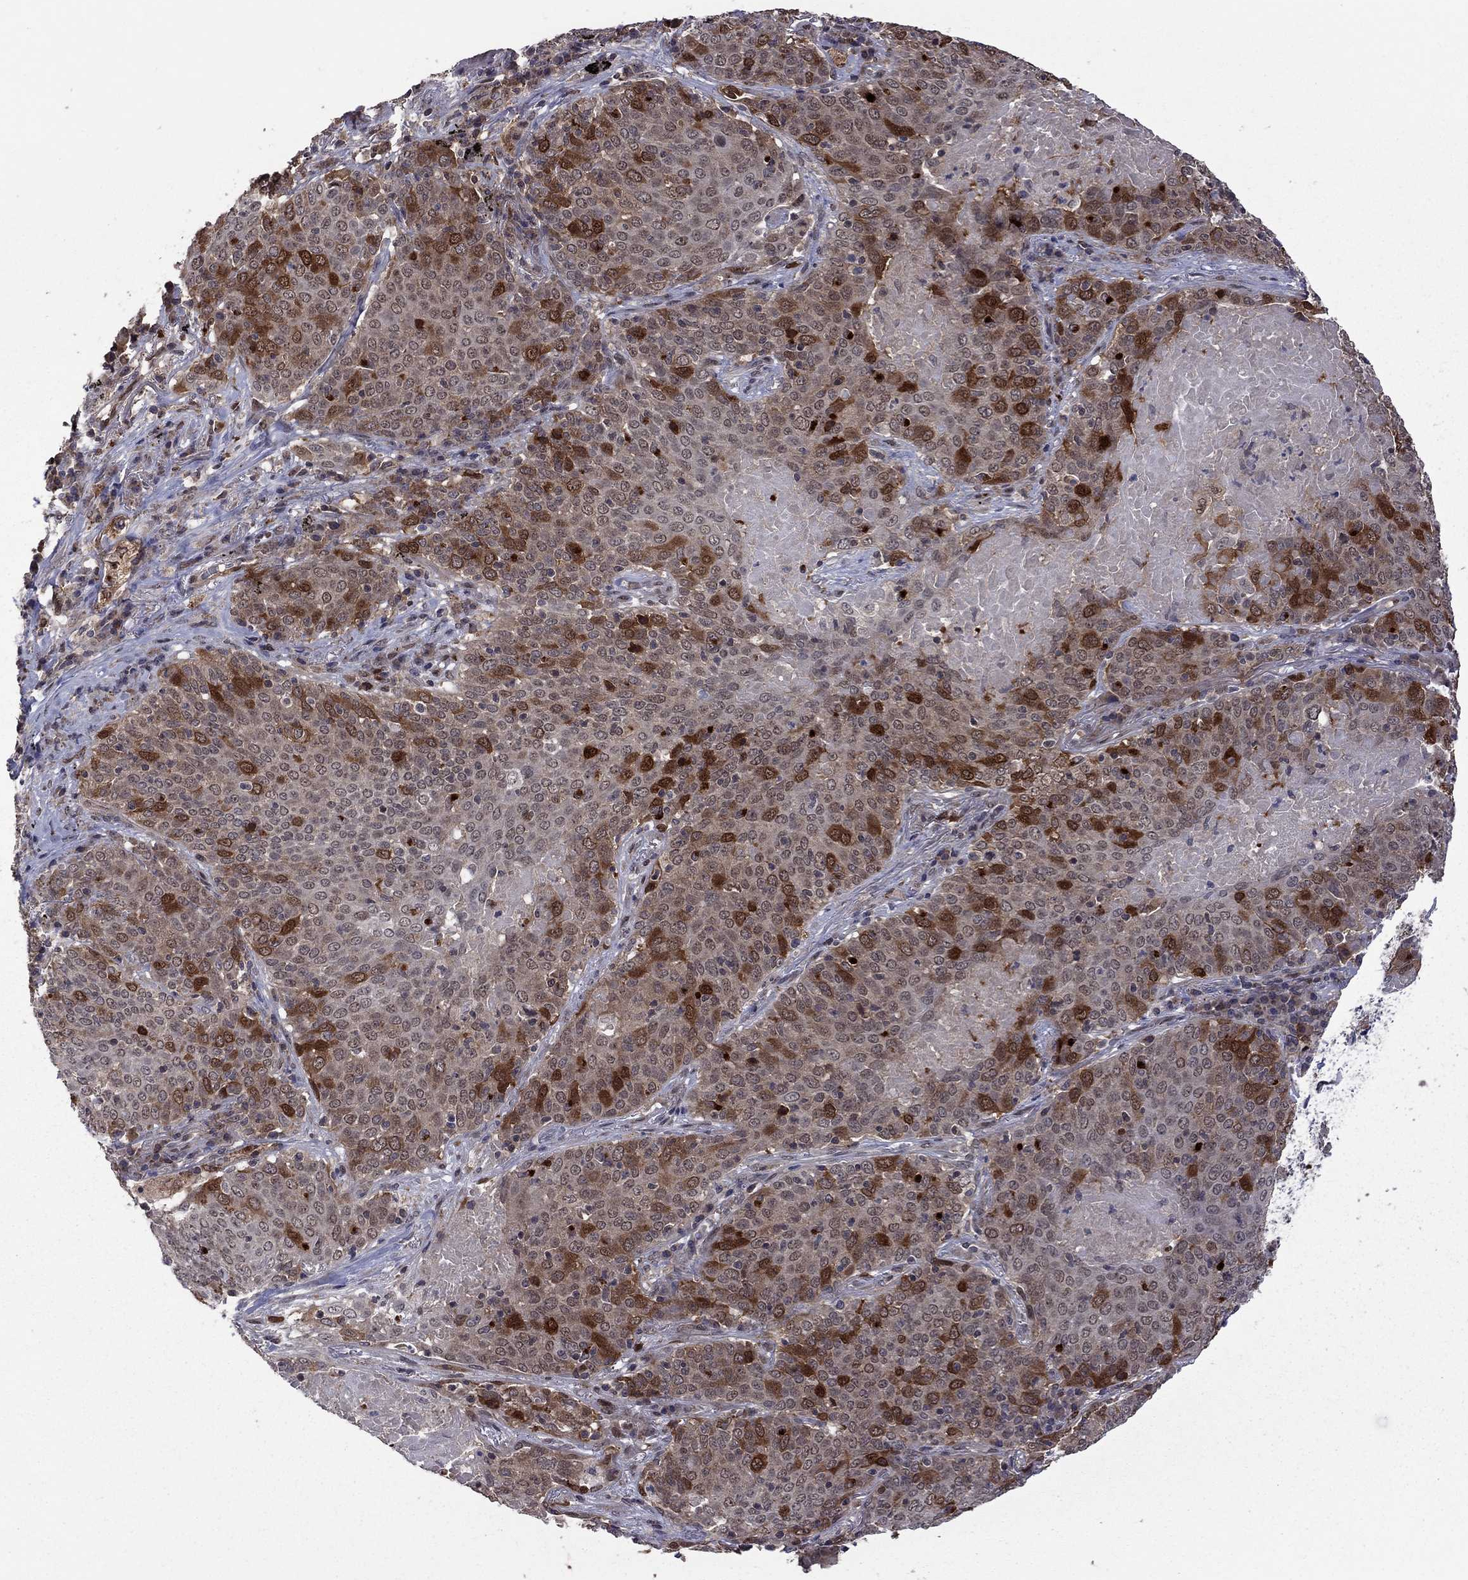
{"staining": {"intensity": "strong", "quantity": "<25%", "location": "cytoplasmic/membranous,nuclear"}, "tissue": "lung cancer", "cell_type": "Tumor cells", "image_type": "cancer", "snomed": [{"axis": "morphology", "description": "Squamous cell carcinoma, NOS"}, {"axis": "topography", "description": "Lung"}], "caption": "Immunohistochemistry (IHC) (DAB (3,3'-diaminobenzidine)) staining of human lung squamous cell carcinoma reveals strong cytoplasmic/membranous and nuclear protein expression in about <25% of tumor cells.", "gene": "GPAA1", "patient": {"sex": "male", "age": 82}}